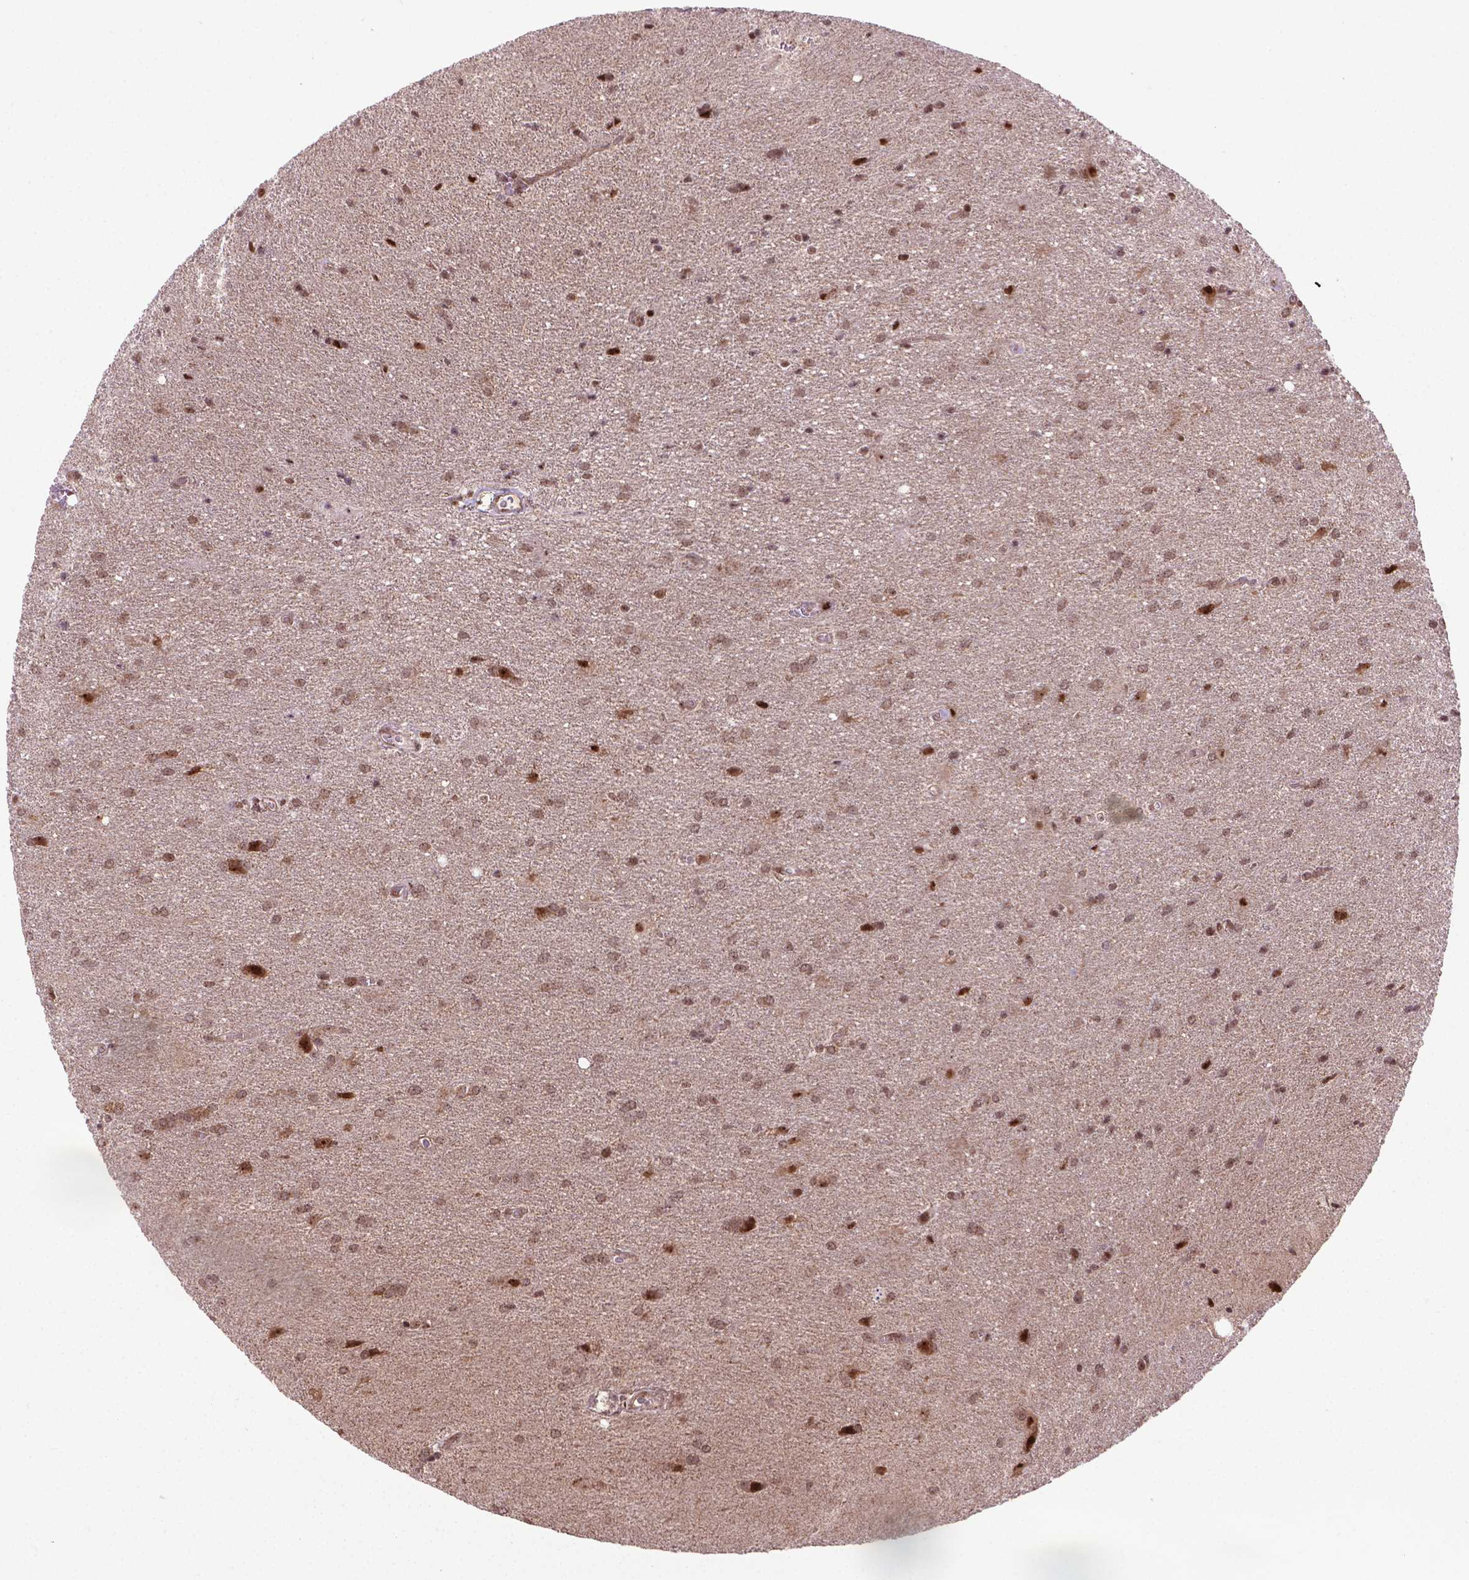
{"staining": {"intensity": "moderate", "quantity": ">75%", "location": "nuclear"}, "tissue": "glioma", "cell_type": "Tumor cells", "image_type": "cancer", "snomed": [{"axis": "morphology", "description": "Glioma, malignant, Low grade"}, {"axis": "topography", "description": "Brain"}], "caption": "Immunohistochemistry (DAB (3,3'-diaminobenzidine)) staining of human malignant glioma (low-grade) shows moderate nuclear protein staining in approximately >75% of tumor cells. Nuclei are stained in blue.", "gene": "CSNK2A1", "patient": {"sex": "male", "age": 58}}